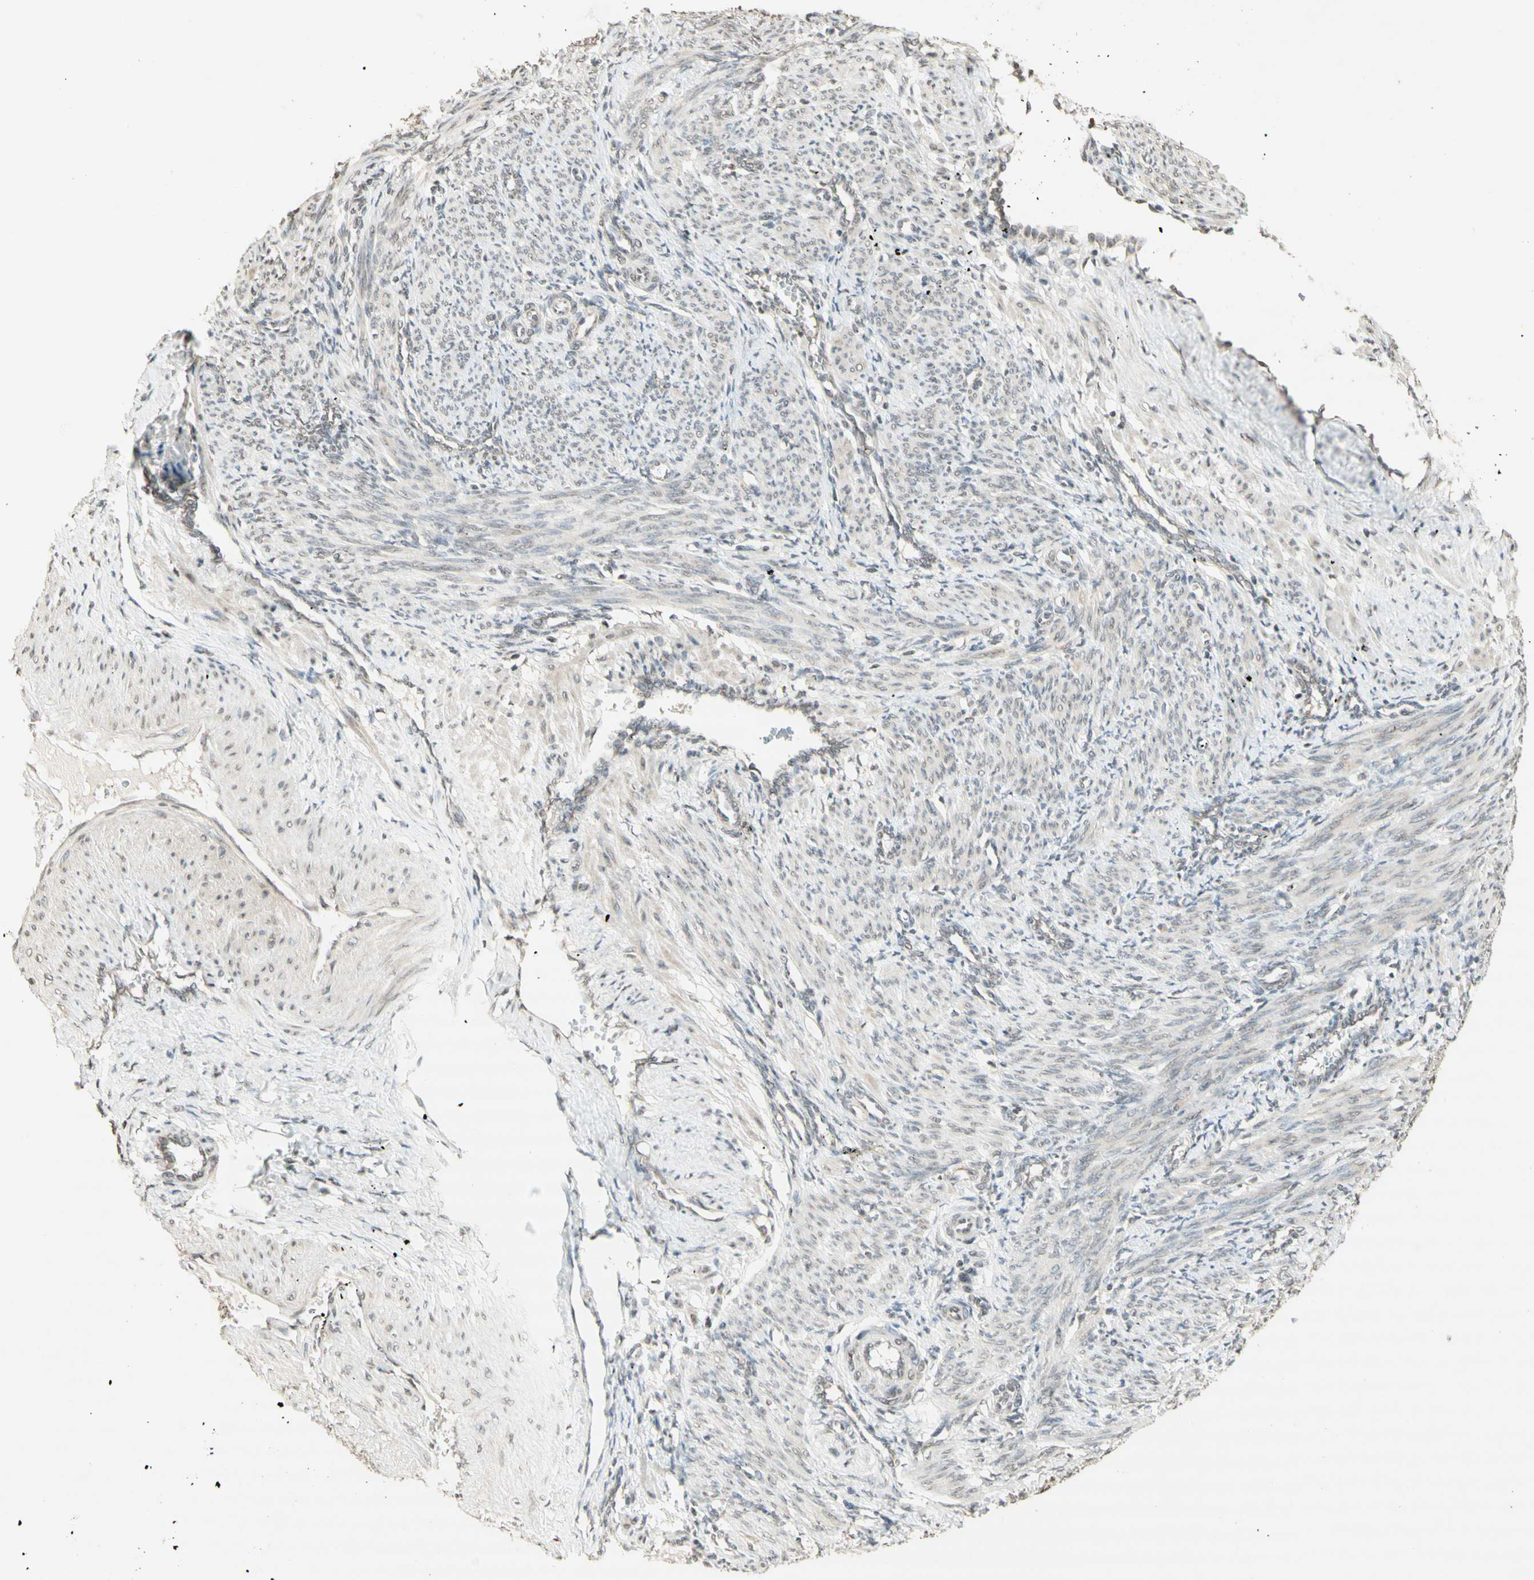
{"staining": {"intensity": "weak", "quantity": "<25%", "location": "cytoplasmic/membranous,nuclear"}, "tissue": "smooth muscle", "cell_type": "Smooth muscle cells", "image_type": "normal", "snomed": [{"axis": "morphology", "description": "Normal tissue, NOS"}, {"axis": "topography", "description": "Endometrium"}], "caption": "Human smooth muscle stained for a protein using immunohistochemistry (IHC) displays no expression in smooth muscle cells.", "gene": "CCNI", "patient": {"sex": "female", "age": 33}}